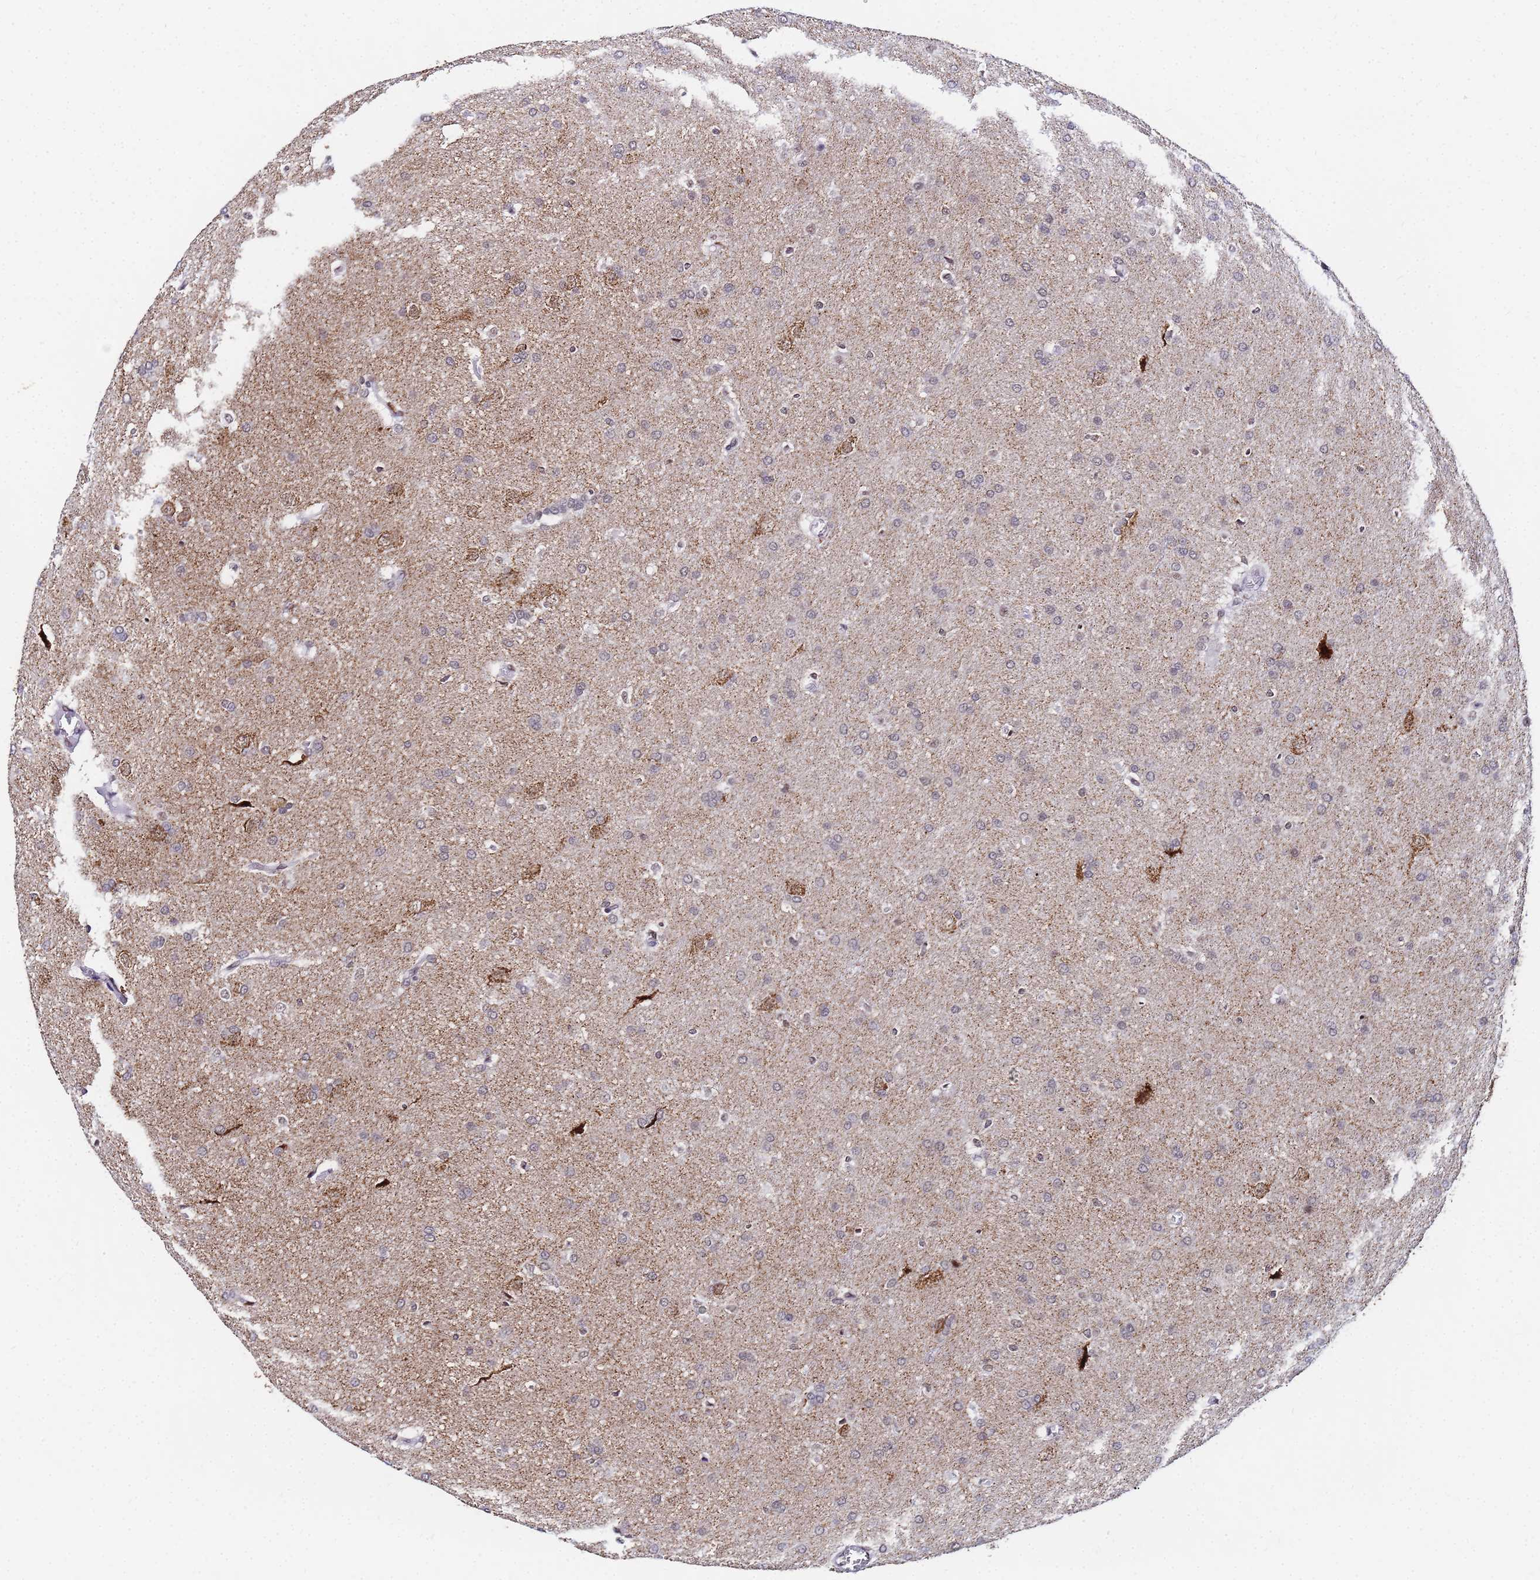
{"staining": {"intensity": "negative", "quantity": "none", "location": "none"}, "tissue": "glioma", "cell_type": "Tumor cells", "image_type": "cancer", "snomed": [{"axis": "morphology", "description": "Glioma, malignant, Low grade"}, {"axis": "topography", "description": "Brain"}], "caption": "This is a micrograph of immunohistochemistry (IHC) staining of glioma, which shows no positivity in tumor cells. (DAB immunohistochemistry with hematoxylin counter stain).", "gene": "CKMT1A", "patient": {"sex": "female", "age": 32}}